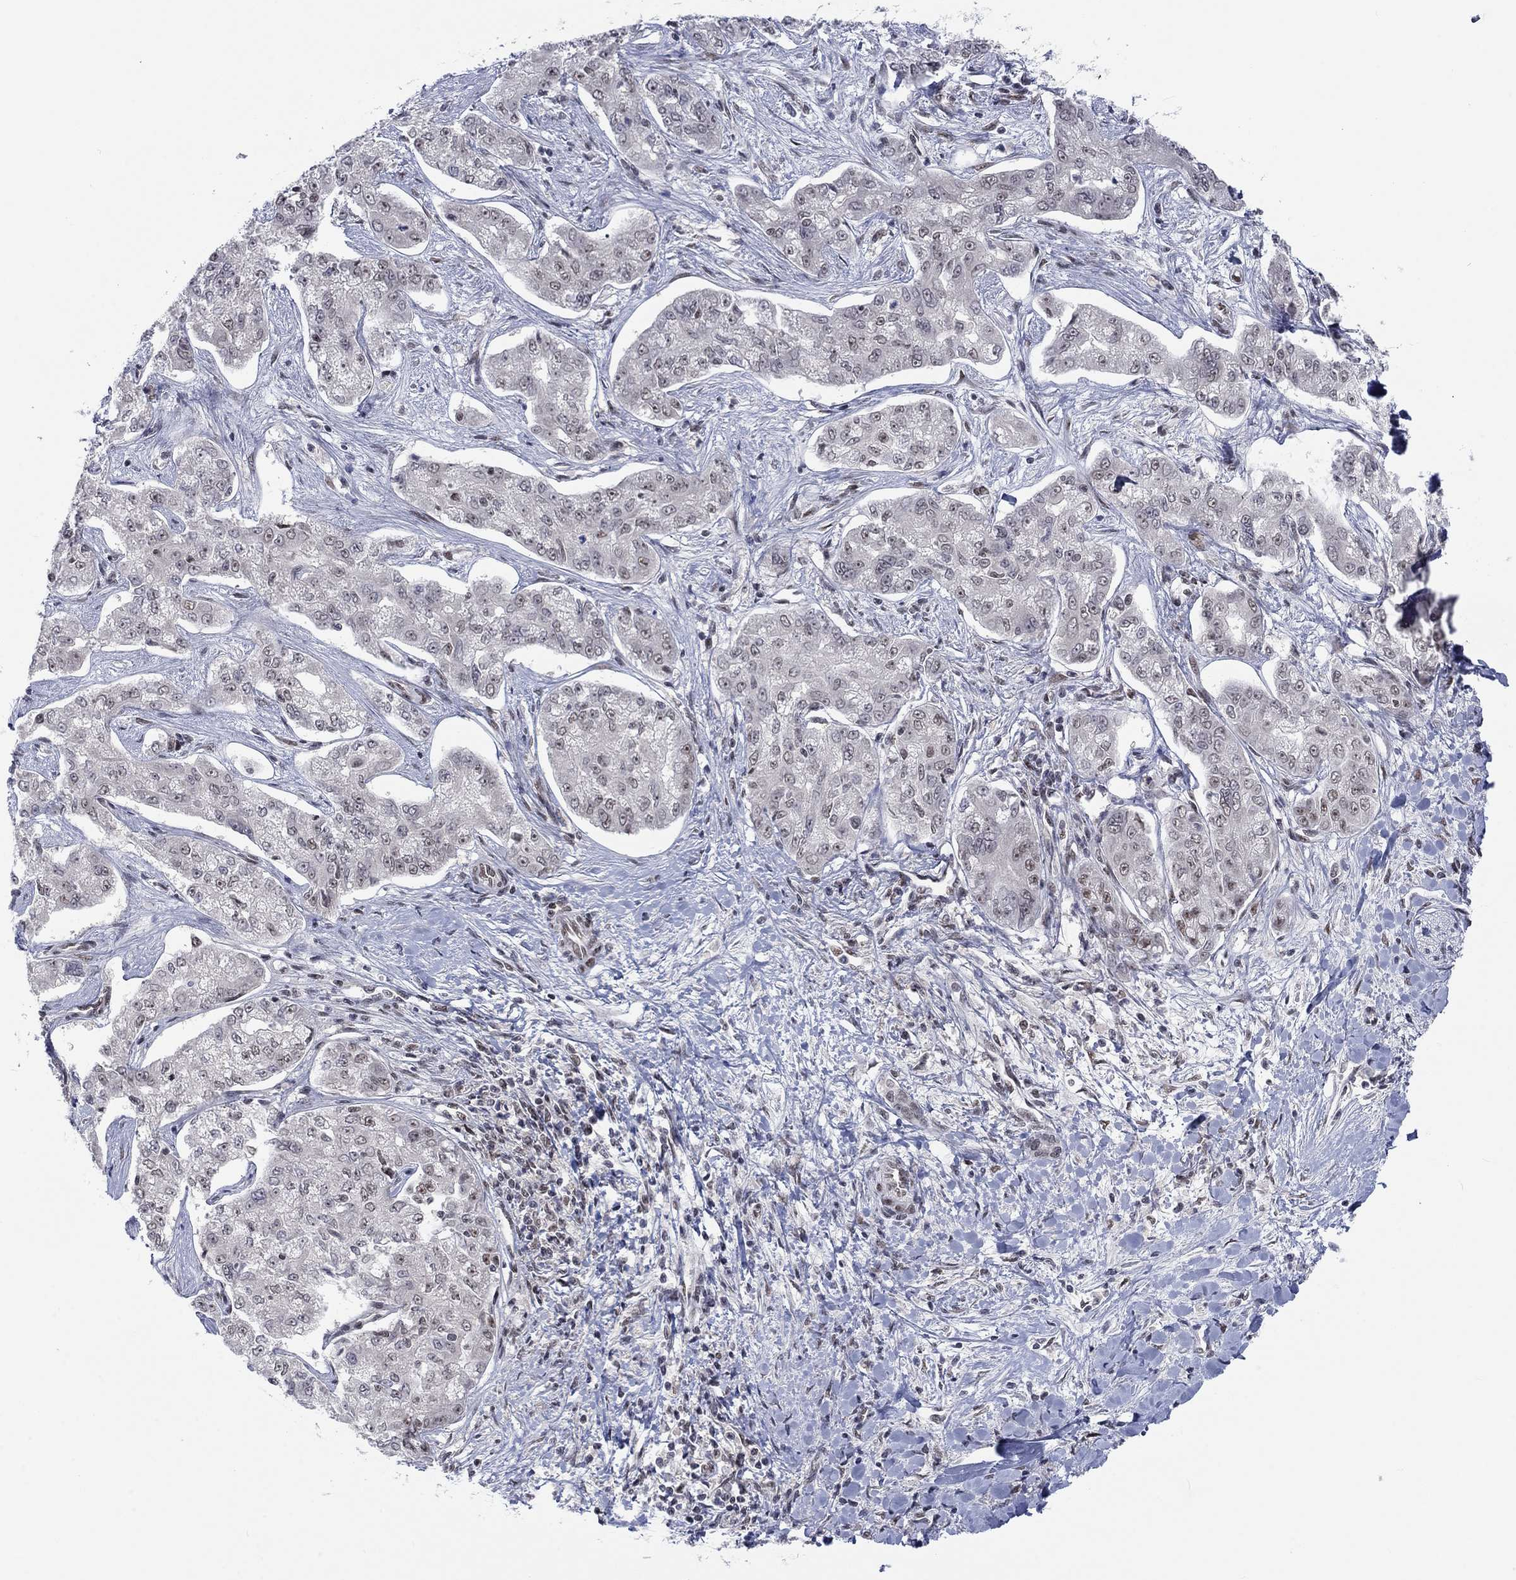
{"staining": {"intensity": "negative", "quantity": "none", "location": "none"}, "tissue": "liver cancer", "cell_type": "Tumor cells", "image_type": "cancer", "snomed": [{"axis": "morphology", "description": "Cholangiocarcinoma"}, {"axis": "topography", "description": "Liver"}], "caption": "The image reveals no staining of tumor cells in cholangiocarcinoma (liver).", "gene": "FYTTD1", "patient": {"sex": "female", "age": 47}}